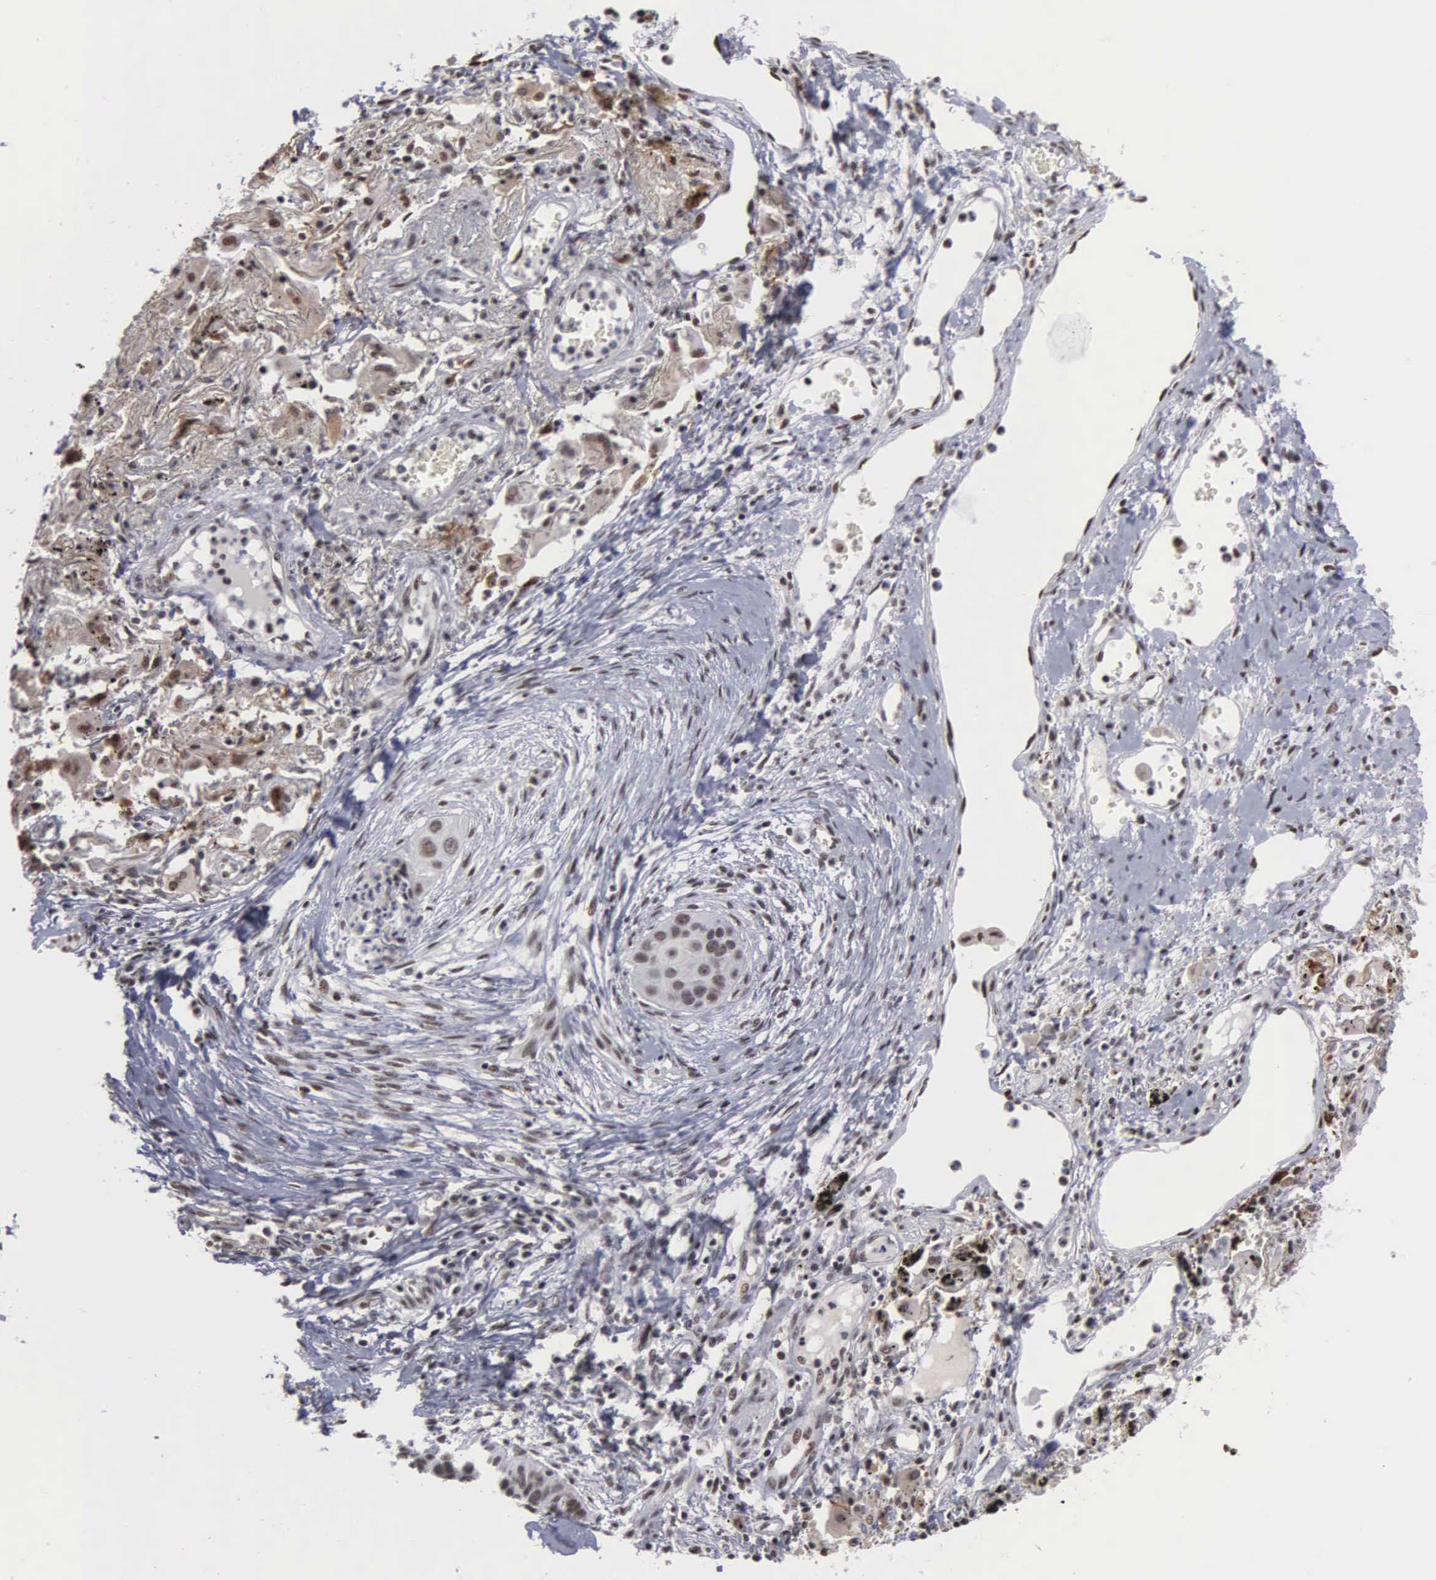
{"staining": {"intensity": "moderate", "quantity": ">75%", "location": "nuclear"}, "tissue": "lung cancer", "cell_type": "Tumor cells", "image_type": "cancer", "snomed": [{"axis": "morphology", "description": "Squamous cell carcinoma, NOS"}, {"axis": "topography", "description": "Lung"}], "caption": "The immunohistochemical stain shows moderate nuclear positivity in tumor cells of lung squamous cell carcinoma tissue.", "gene": "KIAA0586", "patient": {"sex": "male", "age": 71}}